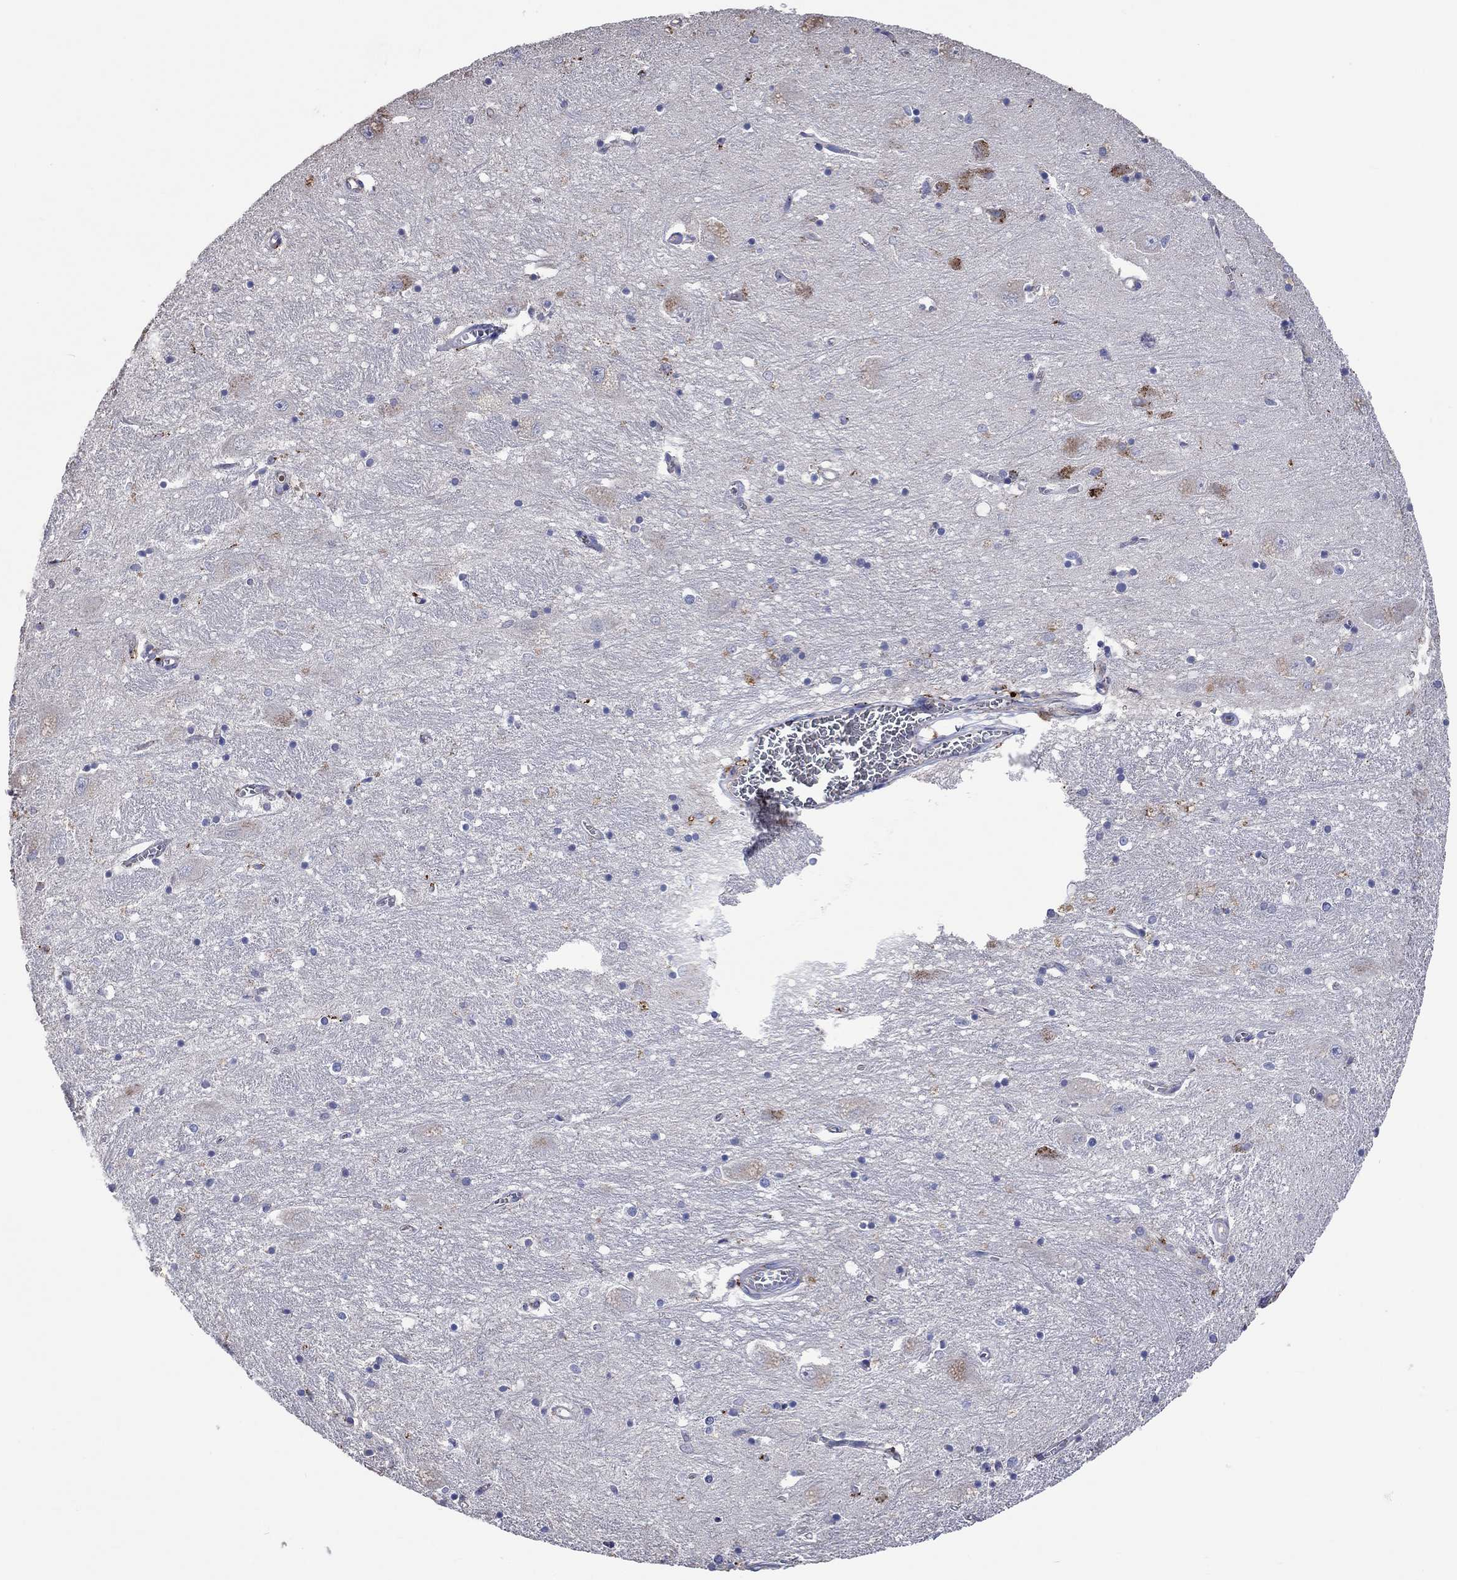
{"staining": {"intensity": "moderate", "quantity": "<25%", "location": "cytoplasmic/membranous"}, "tissue": "caudate", "cell_type": "Glial cells", "image_type": "normal", "snomed": [{"axis": "morphology", "description": "Normal tissue, NOS"}, {"axis": "topography", "description": "Lateral ventricle wall"}], "caption": "A micrograph of caudate stained for a protein exhibits moderate cytoplasmic/membranous brown staining in glial cells.", "gene": "CTSB", "patient": {"sex": "male", "age": 54}}